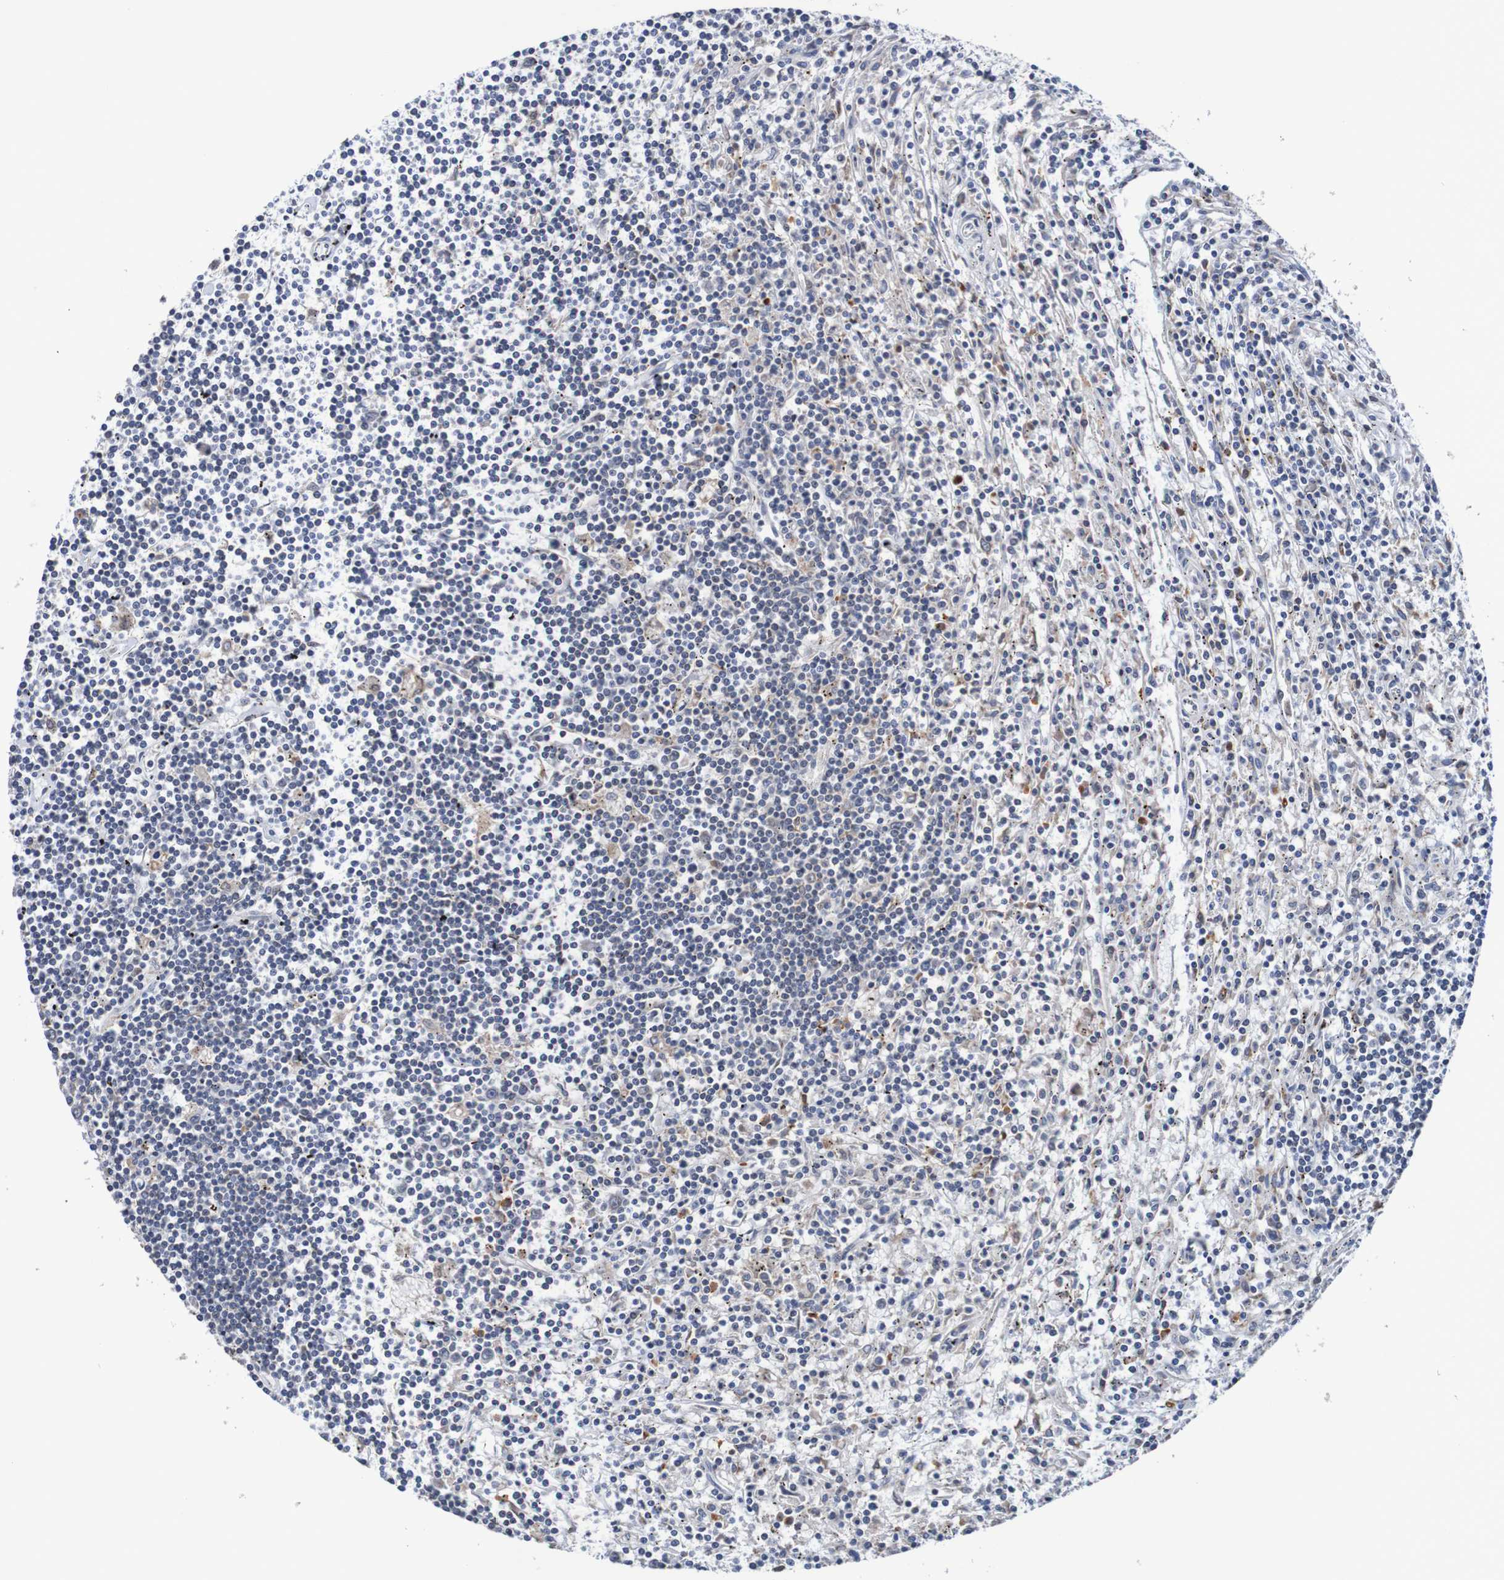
{"staining": {"intensity": "weak", "quantity": "<25%", "location": "cytoplasmic/membranous"}, "tissue": "lymphoma", "cell_type": "Tumor cells", "image_type": "cancer", "snomed": [{"axis": "morphology", "description": "Malignant lymphoma, non-Hodgkin's type, Low grade"}, {"axis": "topography", "description": "Spleen"}], "caption": "Tumor cells are negative for brown protein staining in lymphoma.", "gene": "FIBP", "patient": {"sex": "male", "age": 76}}